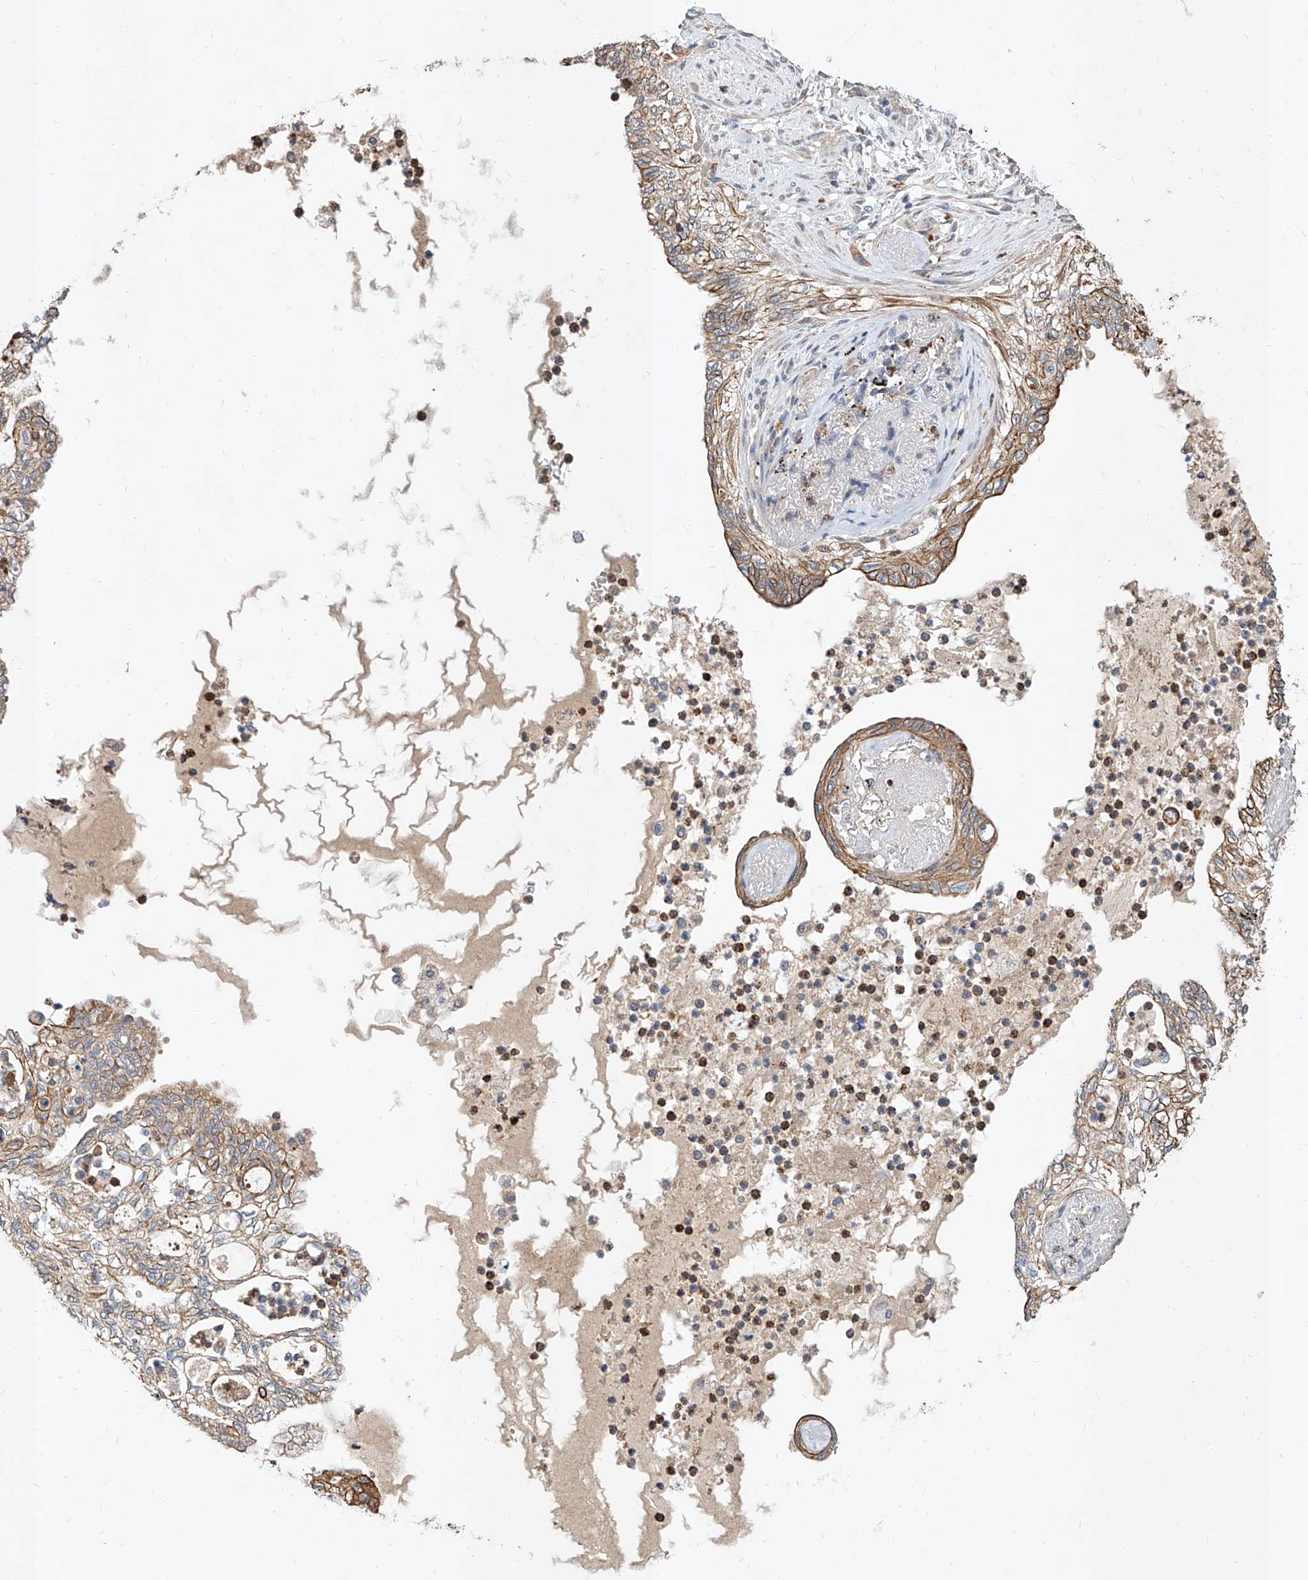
{"staining": {"intensity": "moderate", "quantity": ">75%", "location": "cytoplasmic/membranous"}, "tissue": "lung cancer", "cell_type": "Tumor cells", "image_type": "cancer", "snomed": [{"axis": "morphology", "description": "Adenocarcinoma, NOS"}, {"axis": "topography", "description": "Lung"}], "caption": "This image demonstrates IHC staining of human lung adenocarcinoma, with medium moderate cytoplasmic/membranous expression in approximately >75% of tumor cells.", "gene": "MFSD4B", "patient": {"sex": "female", "age": 70}}